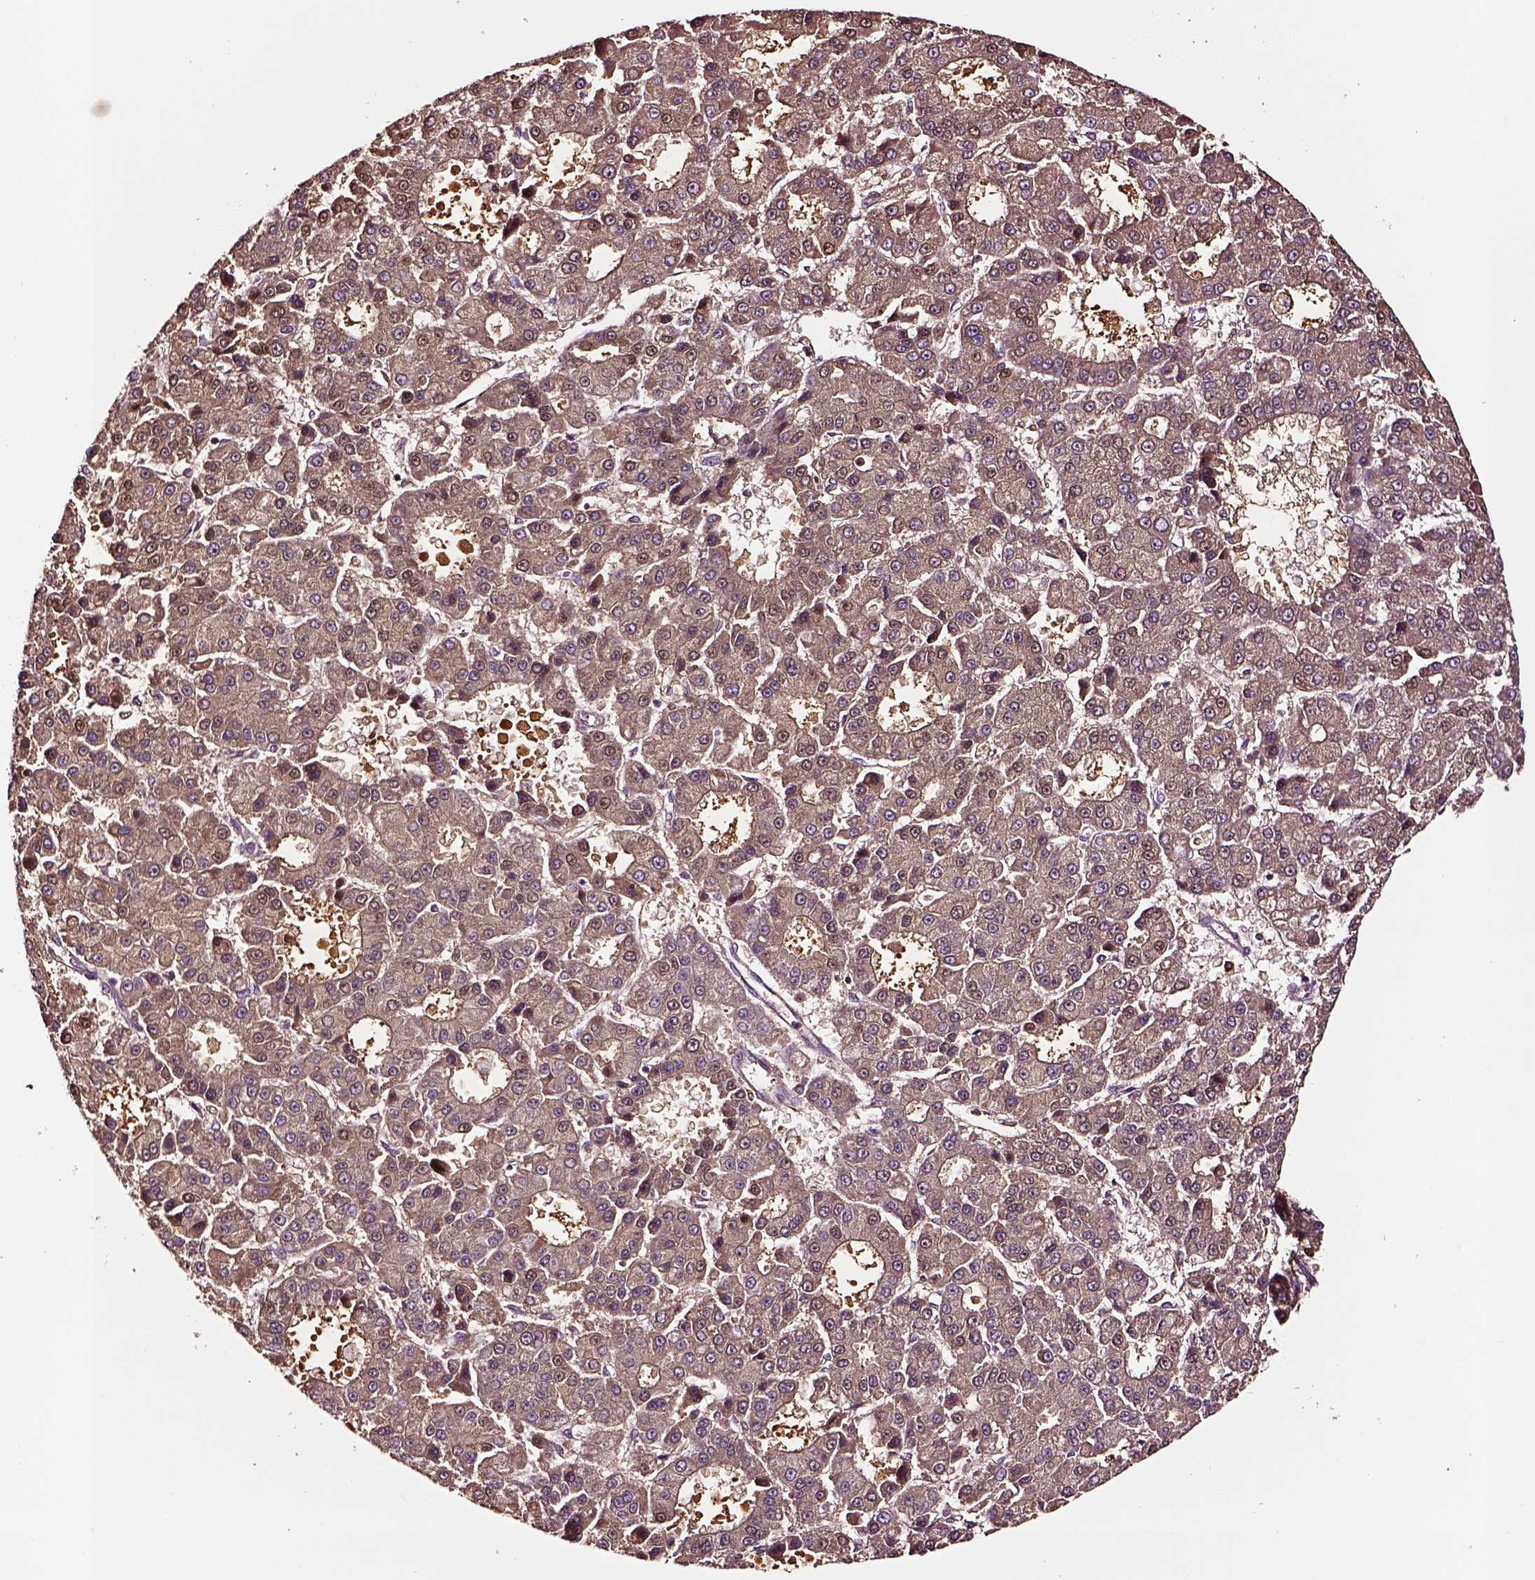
{"staining": {"intensity": "weak", "quantity": ">75%", "location": "cytoplasmic/membranous"}, "tissue": "liver cancer", "cell_type": "Tumor cells", "image_type": "cancer", "snomed": [{"axis": "morphology", "description": "Carcinoma, Hepatocellular, NOS"}, {"axis": "topography", "description": "Liver"}], "caption": "Weak cytoplasmic/membranous expression for a protein is present in about >75% of tumor cells of liver cancer (hepatocellular carcinoma) using immunohistochemistry (IHC).", "gene": "TF", "patient": {"sex": "male", "age": 70}}